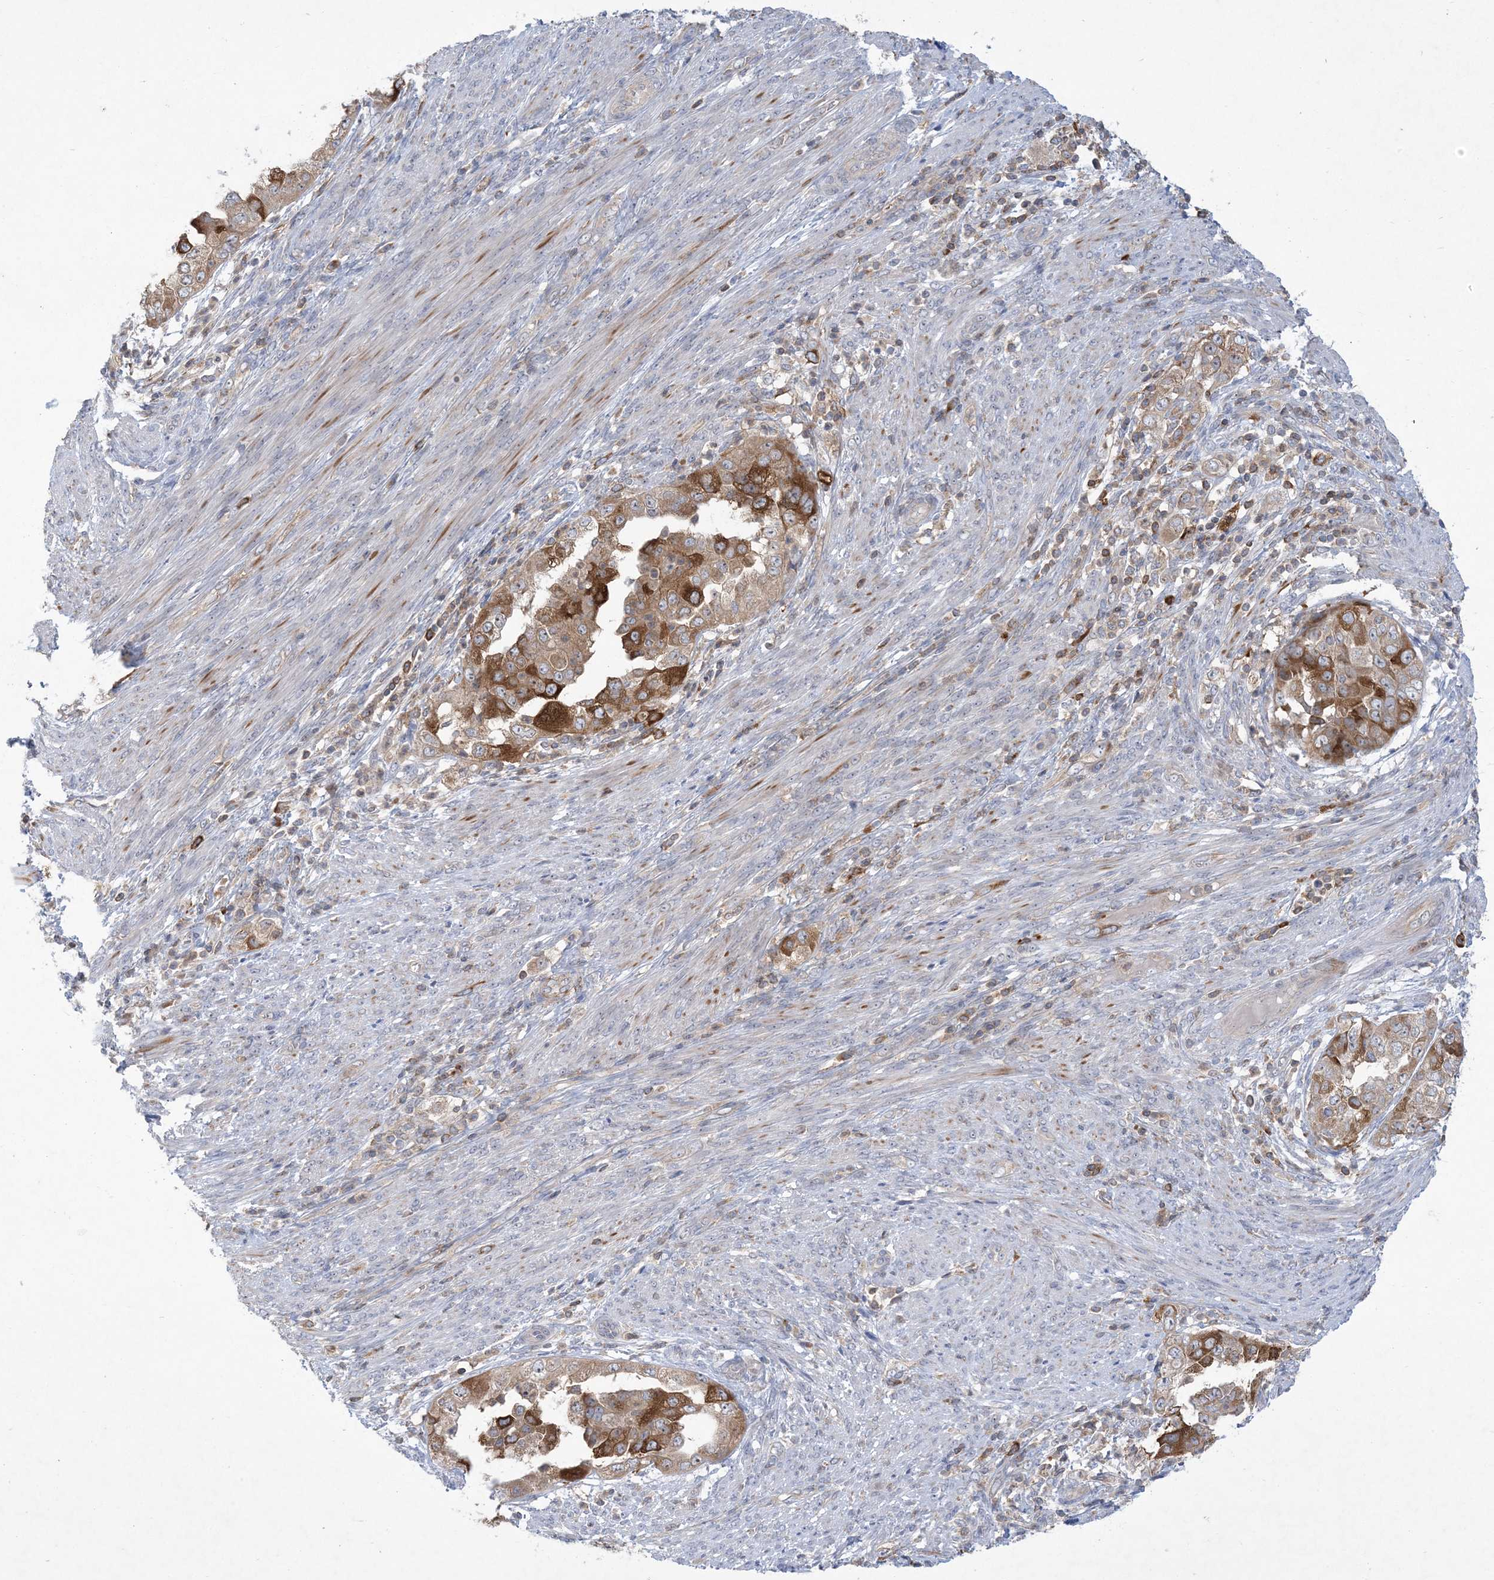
{"staining": {"intensity": "moderate", "quantity": ">75%", "location": "cytoplasmic/membranous"}, "tissue": "endometrial cancer", "cell_type": "Tumor cells", "image_type": "cancer", "snomed": [{"axis": "morphology", "description": "Adenocarcinoma, NOS"}, {"axis": "topography", "description": "Endometrium"}], "caption": "Moderate cytoplasmic/membranous protein positivity is identified in approximately >75% of tumor cells in endometrial adenocarcinoma.", "gene": "AOC1", "patient": {"sex": "female", "age": 85}}